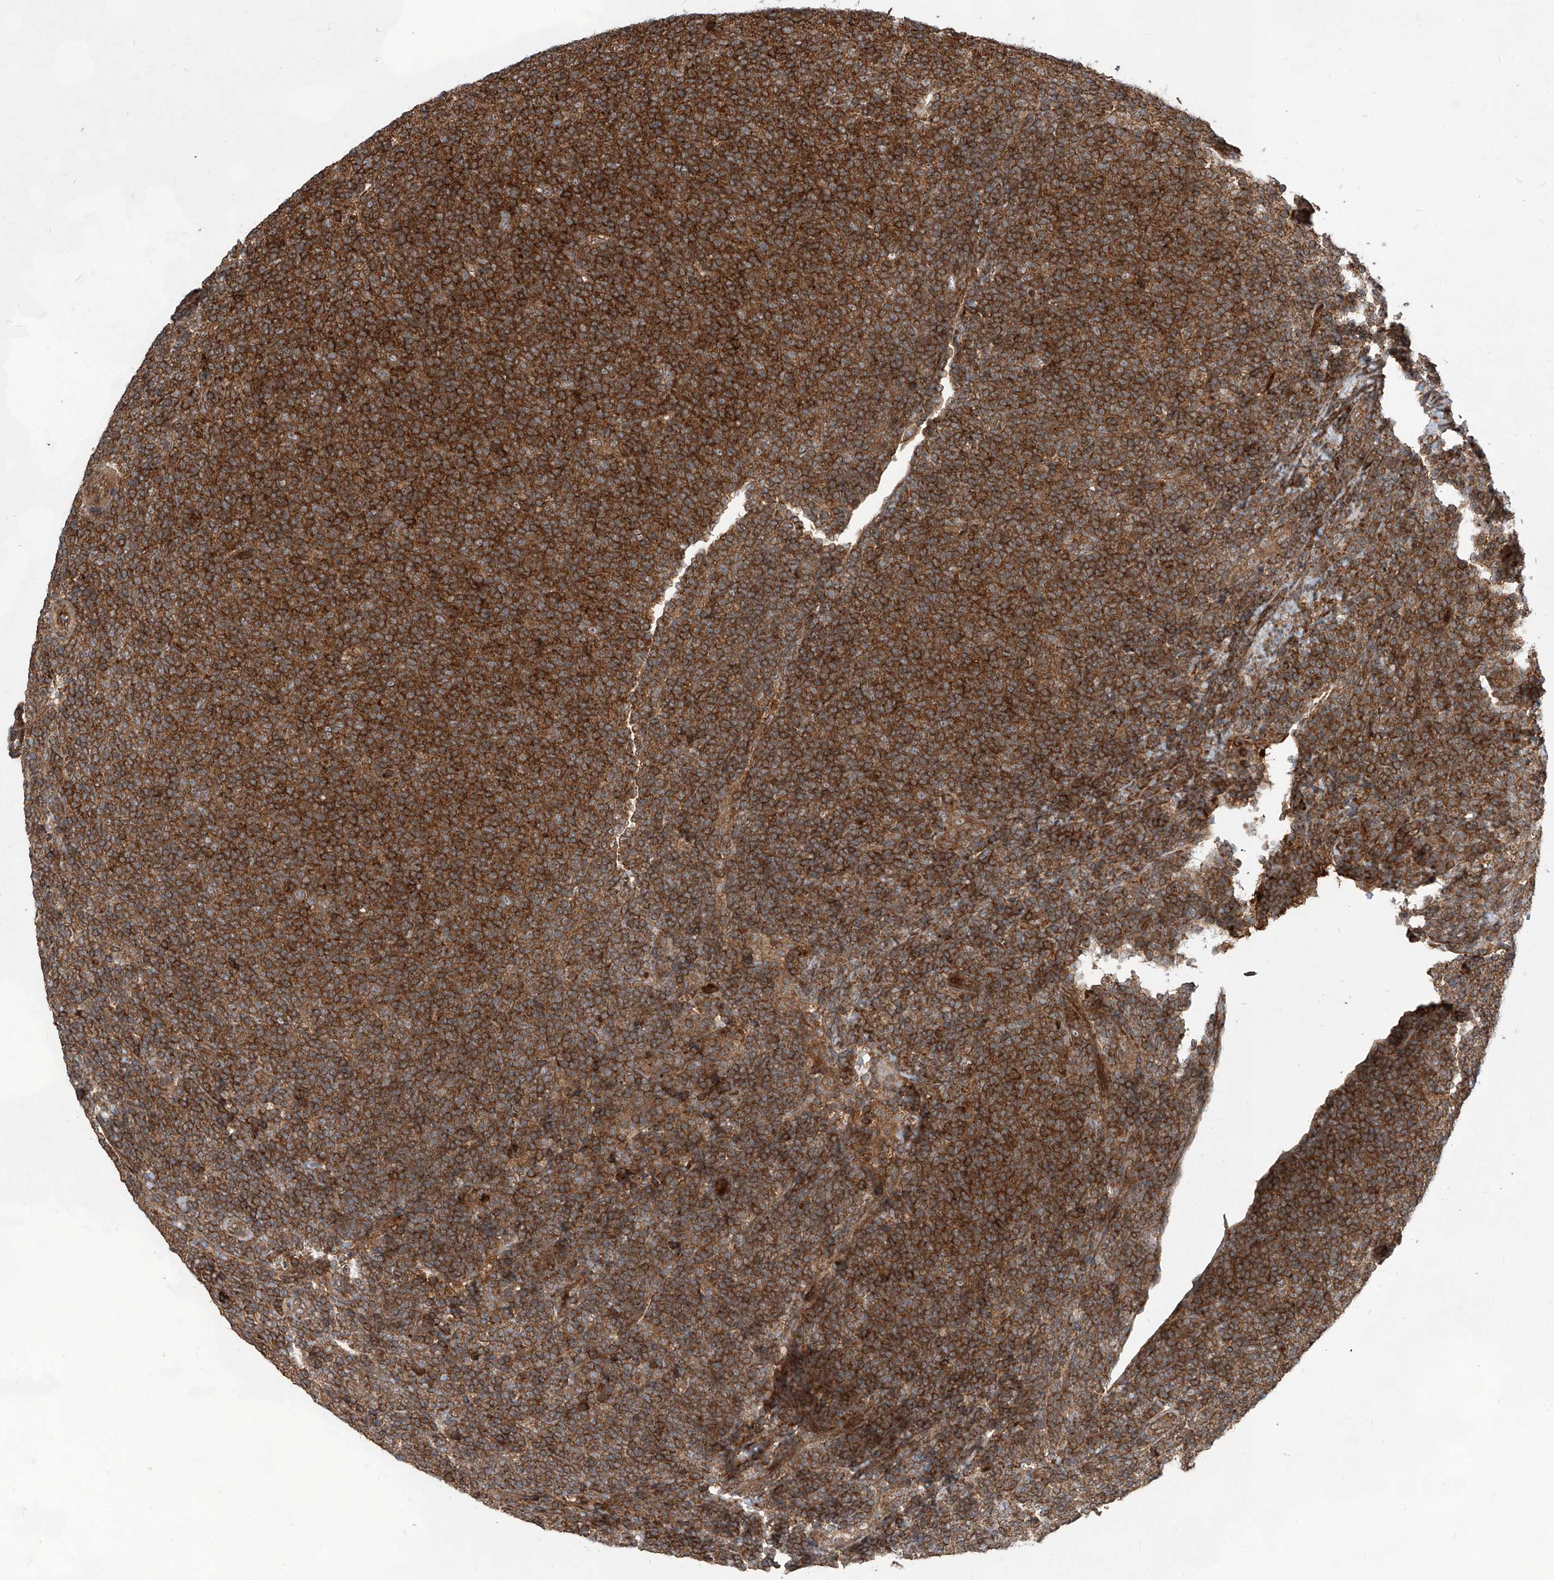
{"staining": {"intensity": "strong", "quantity": ">75%", "location": "cytoplasmic/membranous"}, "tissue": "lymphoma", "cell_type": "Tumor cells", "image_type": "cancer", "snomed": [{"axis": "morphology", "description": "Malignant lymphoma, non-Hodgkin's type, Low grade"}, {"axis": "topography", "description": "Lymph node"}], "caption": "Tumor cells show high levels of strong cytoplasmic/membranous positivity in about >75% of cells in human lymphoma. (DAB (3,3'-diaminobenzidine) = brown stain, brightfield microscopy at high magnification).", "gene": "MAGED2", "patient": {"sex": "male", "age": 66}}